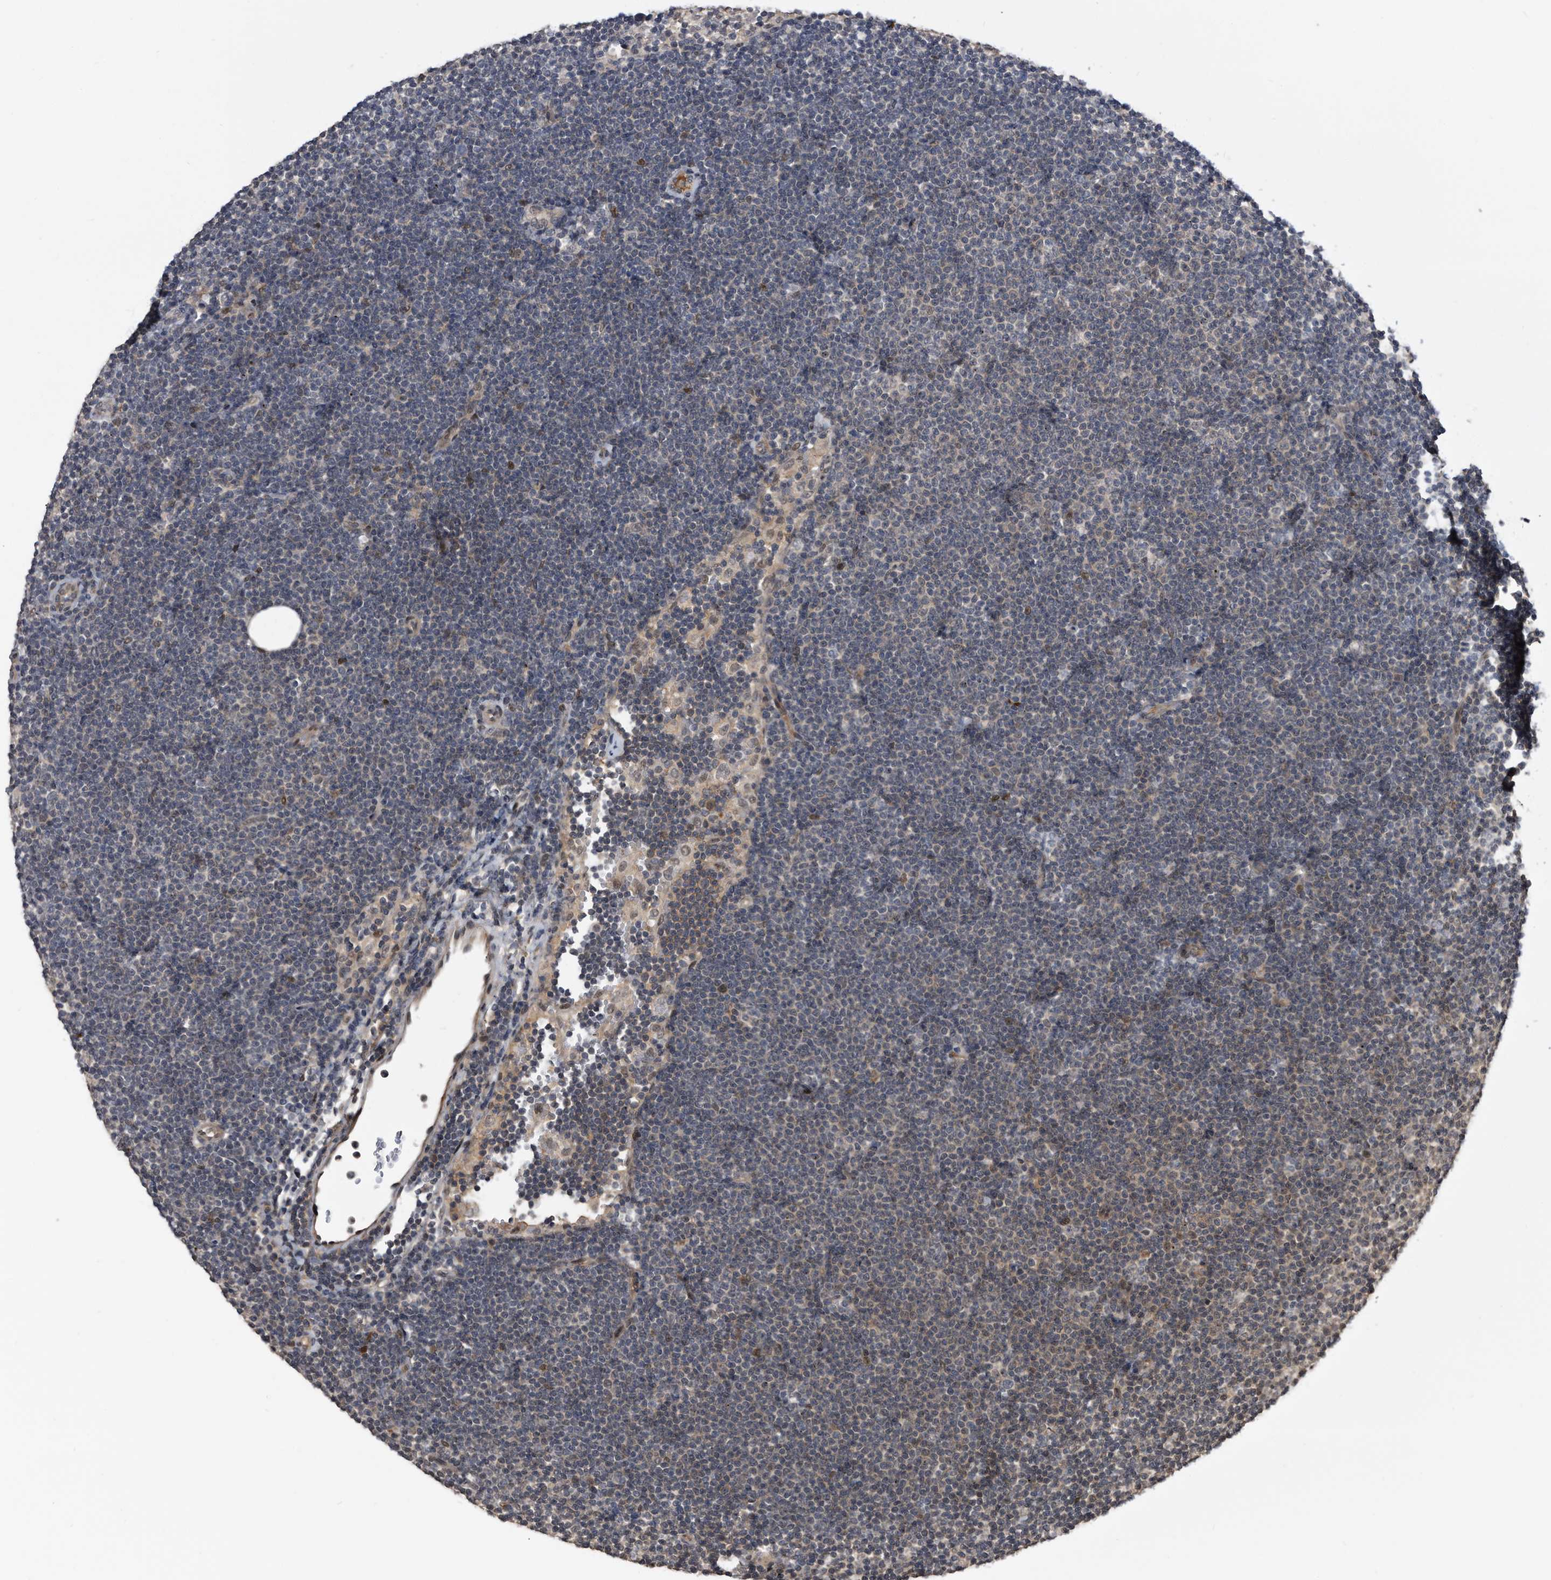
{"staining": {"intensity": "negative", "quantity": "none", "location": "none"}, "tissue": "lymphoma", "cell_type": "Tumor cells", "image_type": "cancer", "snomed": [{"axis": "morphology", "description": "Malignant lymphoma, non-Hodgkin's type, Low grade"}, {"axis": "topography", "description": "Lymph node"}], "caption": "Protein analysis of lymphoma shows no significant positivity in tumor cells.", "gene": "RAD23B", "patient": {"sex": "female", "age": 53}}